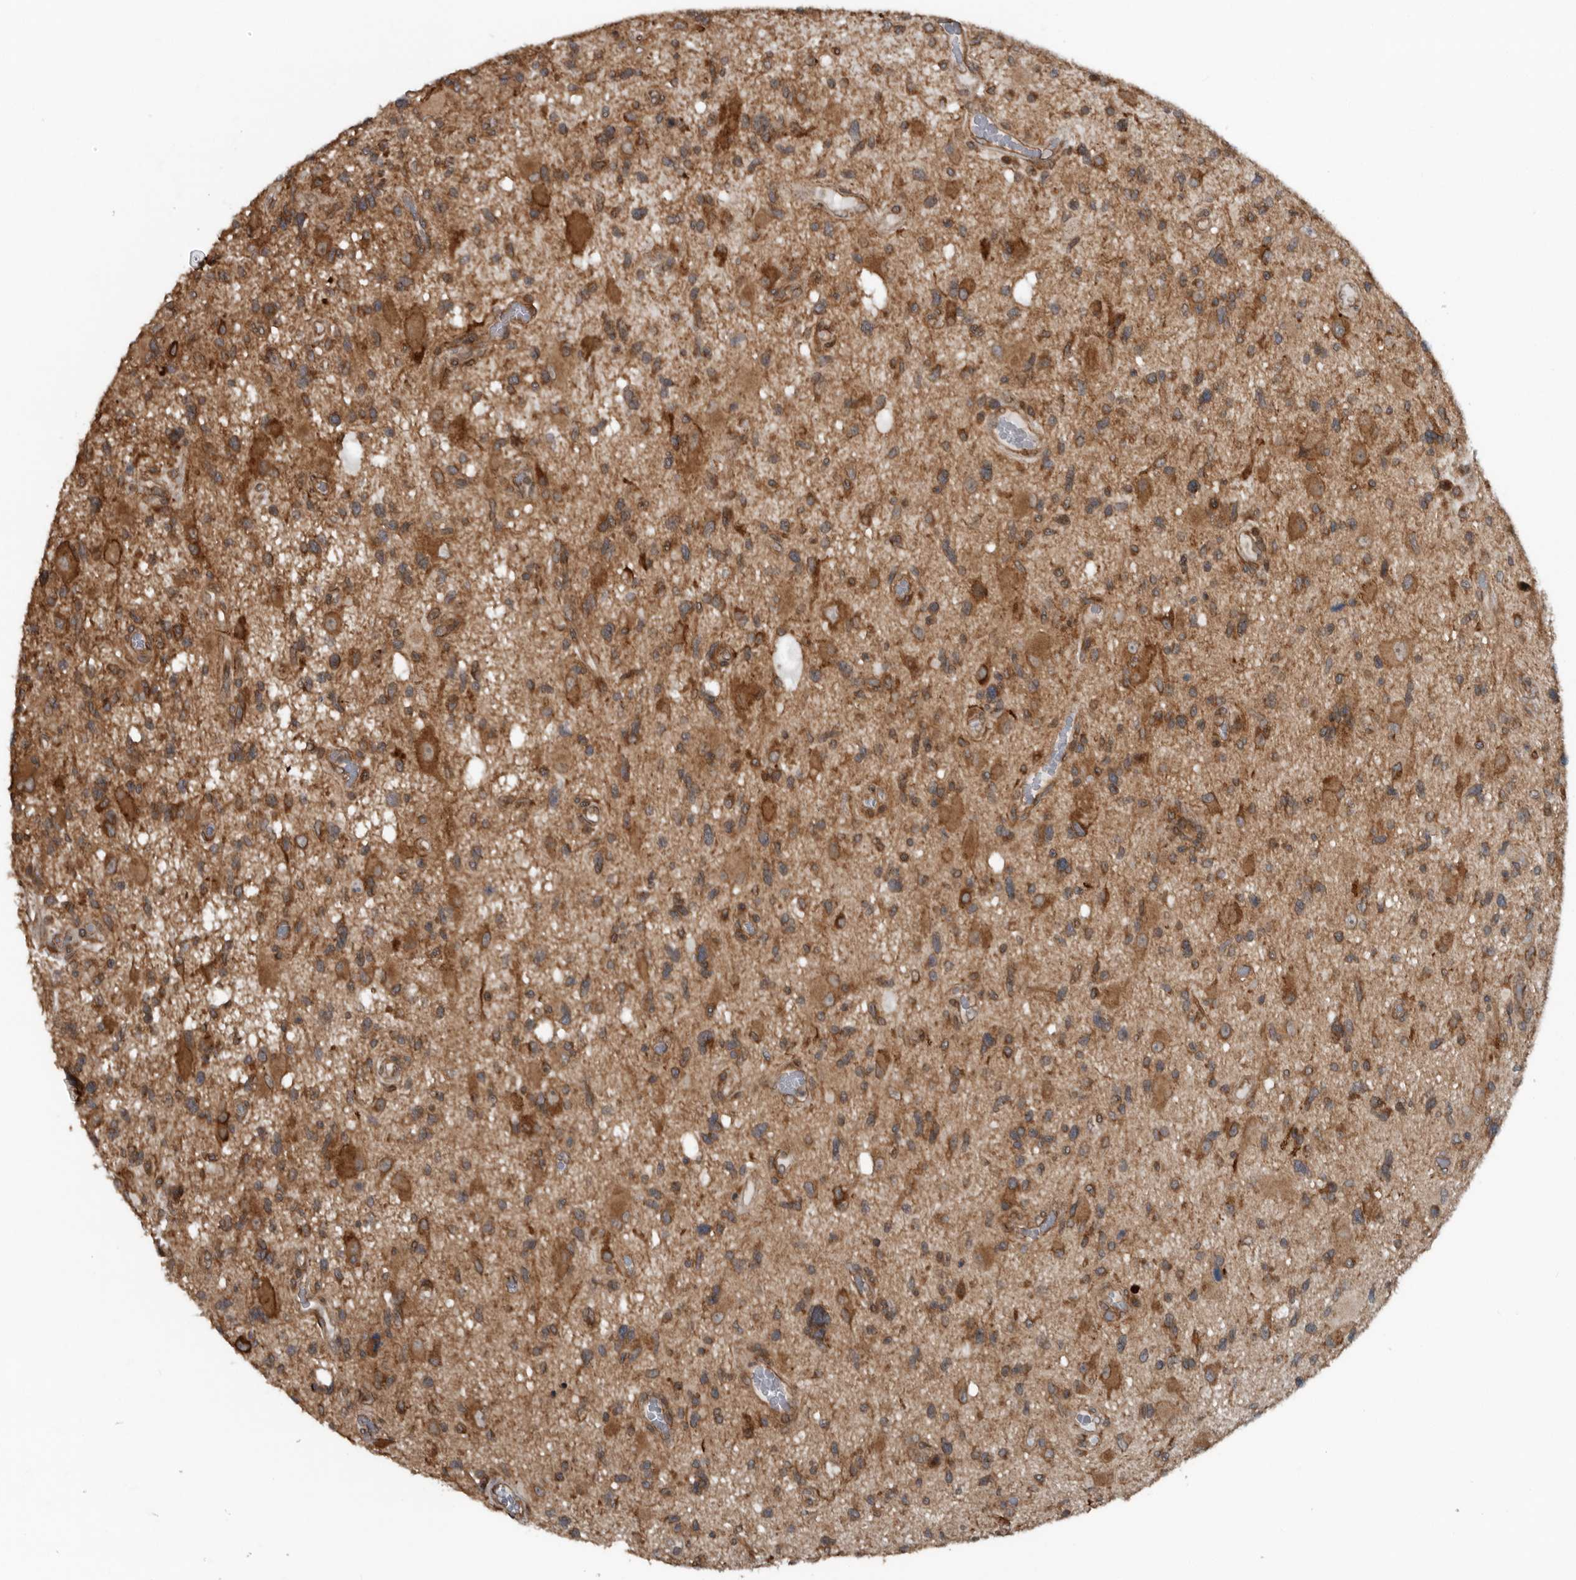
{"staining": {"intensity": "moderate", "quantity": ">75%", "location": "cytoplasmic/membranous"}, "tissue": "glioma", "cell_type": "Tumor cells", "image_type": "cancer", "snomed": [{"axis": "morphology", "description": "Glioma, malignant, High grade"}, {"axis": "topography", "description": "Brain"}], "caption": "Immunohistochemistry (IHC) of malignant glioma (high-grade) reveals medium levels of moderate cytoplasmic/membranous expression in about >75% of tumor cells.", "gene": "AMFR", "patient": {"sex": "male", "age": 33}}